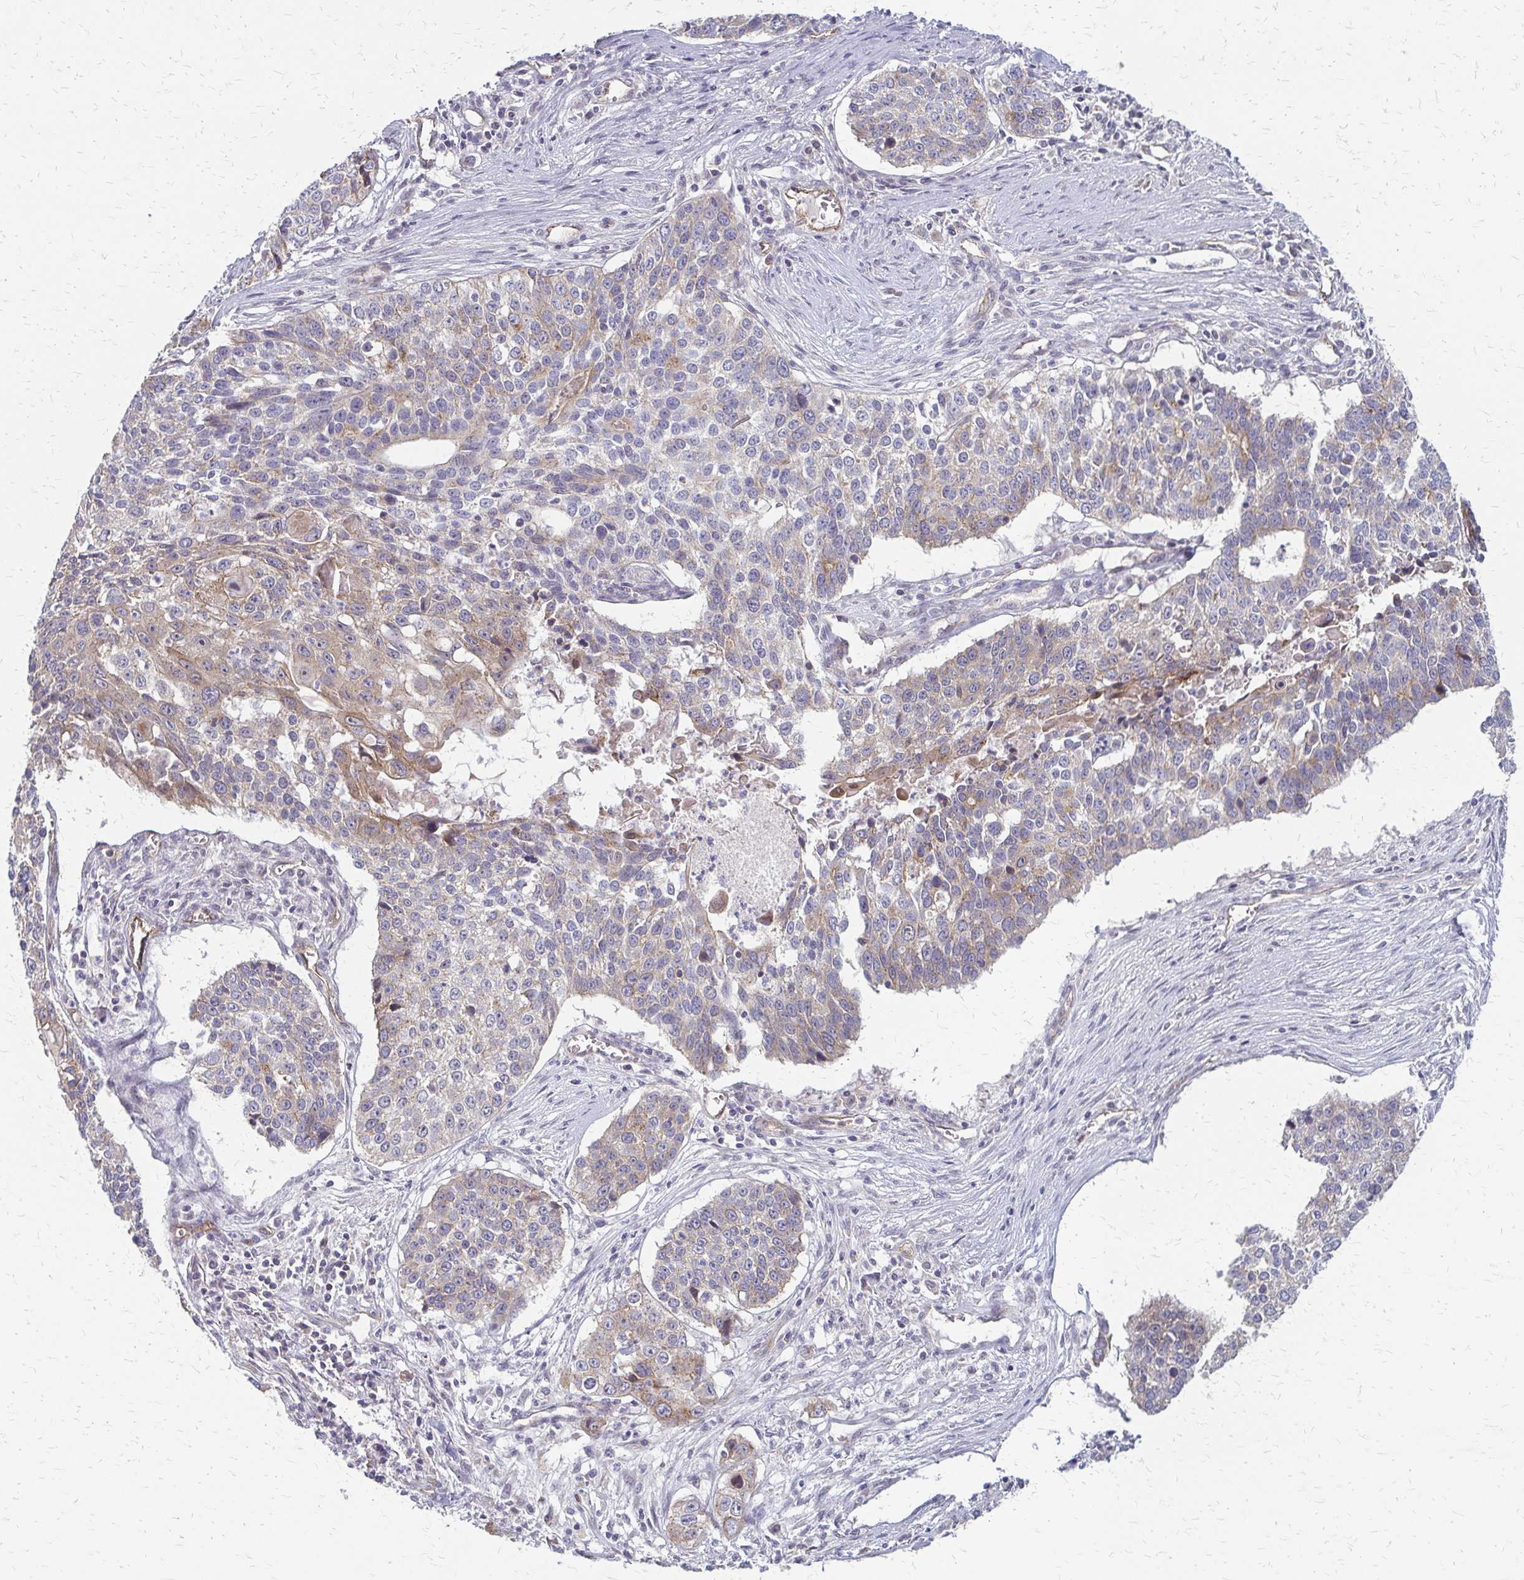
{"staining": {"intensity": "weak", "quantity": ">75%", "location": "cytoplasmic/membranous"}, "tissue": "lung cancer", "cell_type": "Tumor cells", "image_type": "cancer", "snomed": [{"axis": "morphology", "description": "Squamous cell carcinoma, NOS"}, {"axis": "morphology", "description": "Squamous cell carcinoma, metastatic, NOS"}, {"axis": "topography", "description": "Lung"}, {"axis": "topography", "description": "Pleura, NOS"}], "caption": "Lung metastatic squamous cell carcinoma stained with IHC shows weak cytoplasmic/membranous positivity in about >75% of tumor cells.", "gene": "ZNF383", "patient": {"sex": "male", "age": 72}}